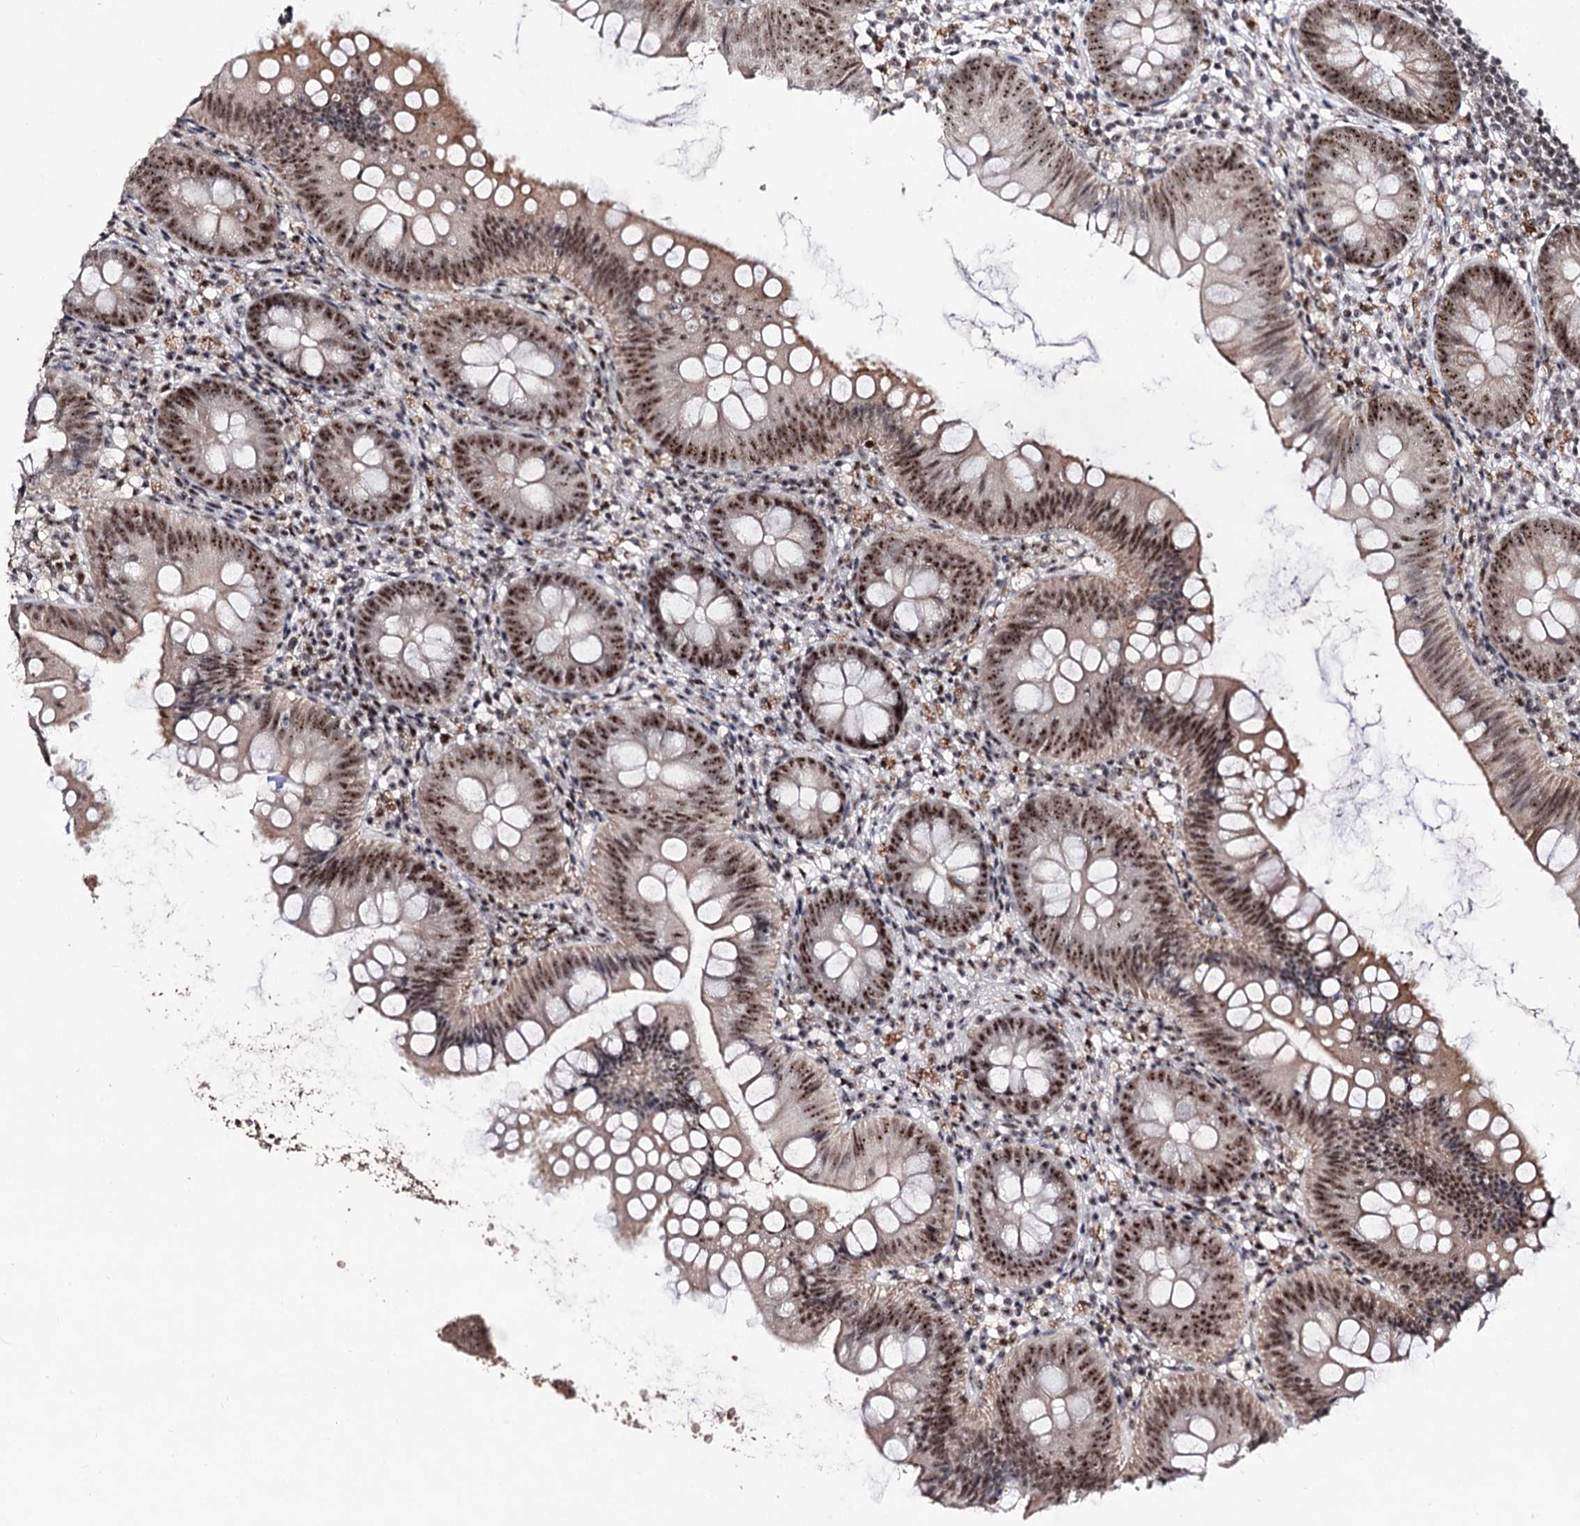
{"staining": {"intensity": "strong", "quantity": "25%-75%", "location": "nuclear"}, "tissue": "appendix", "cell_type": "Glandular cells", "image_type": "normal", "snomed": [{"axis": "morphology", "description": "Normal tissue, NOS"}, {"axis": "topography", "description": "Appendix"}], "caption": "Appendix stained for a protein shows strong nuclear positivity in glandular cells. Using DAB (brown) and hematoxylin (blue) stains, captured at high magnification using brightfield microscopy.", "gene": "EXOSC10", "patient": {"sex": "female", "age": 62}}